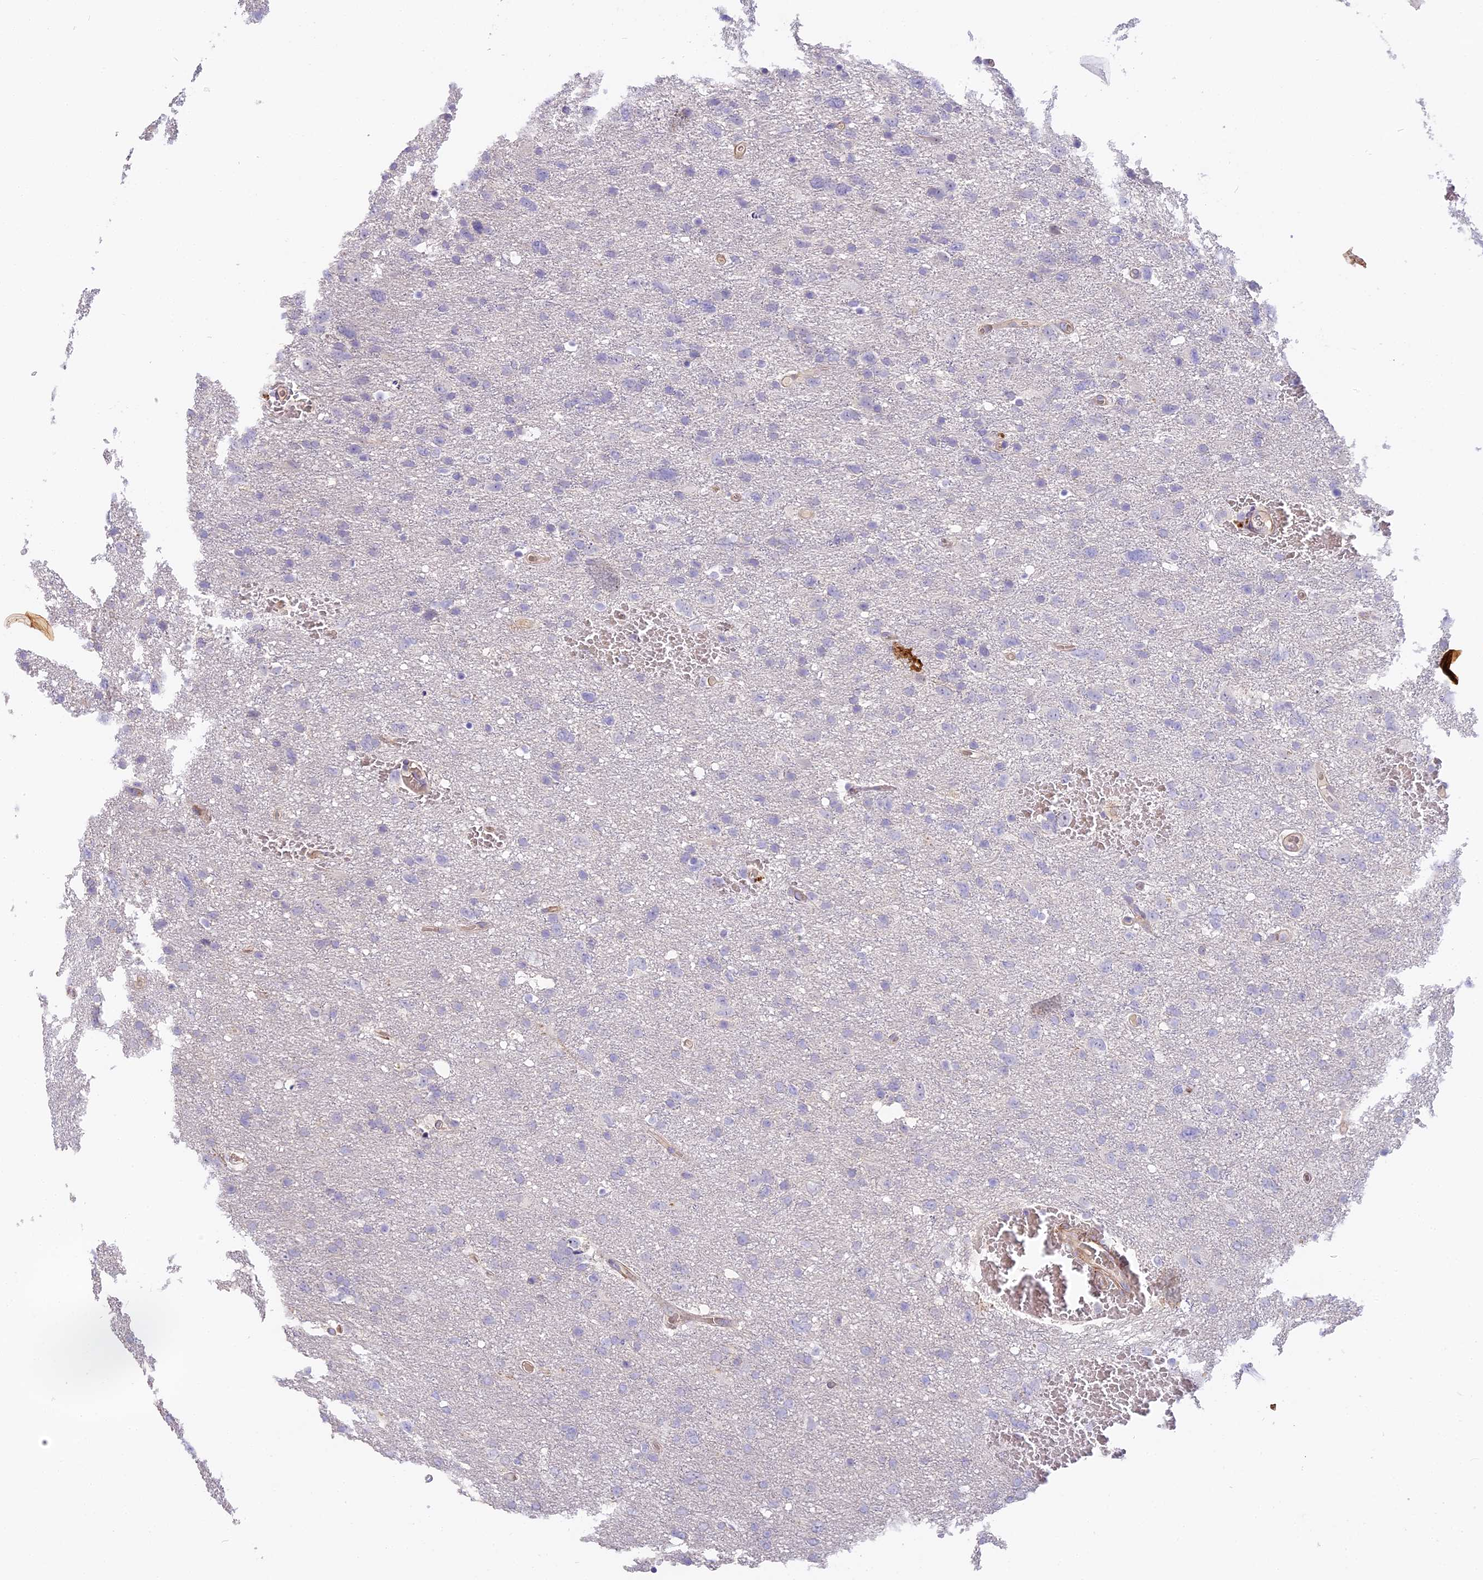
{"staining": {"intensity": "negative", "quantity": "none", "location": "none"}, "tissue": "glioma", "cell_type": "Tumor cells", "image_type": "cancer", "snomed": [{"axis": "morphology", "description": "Glioma, malignant, High grade"}, {"axis": "topography", "description": "Brain"}], "caption": "This micrograph is of glioma stained with IHC to label a protein in brown with the nuclei are counter-stained blue. There is no positivity in tumor cells.", "gene": "NOD2", "patient": {"sex": "male", "age": 61}}